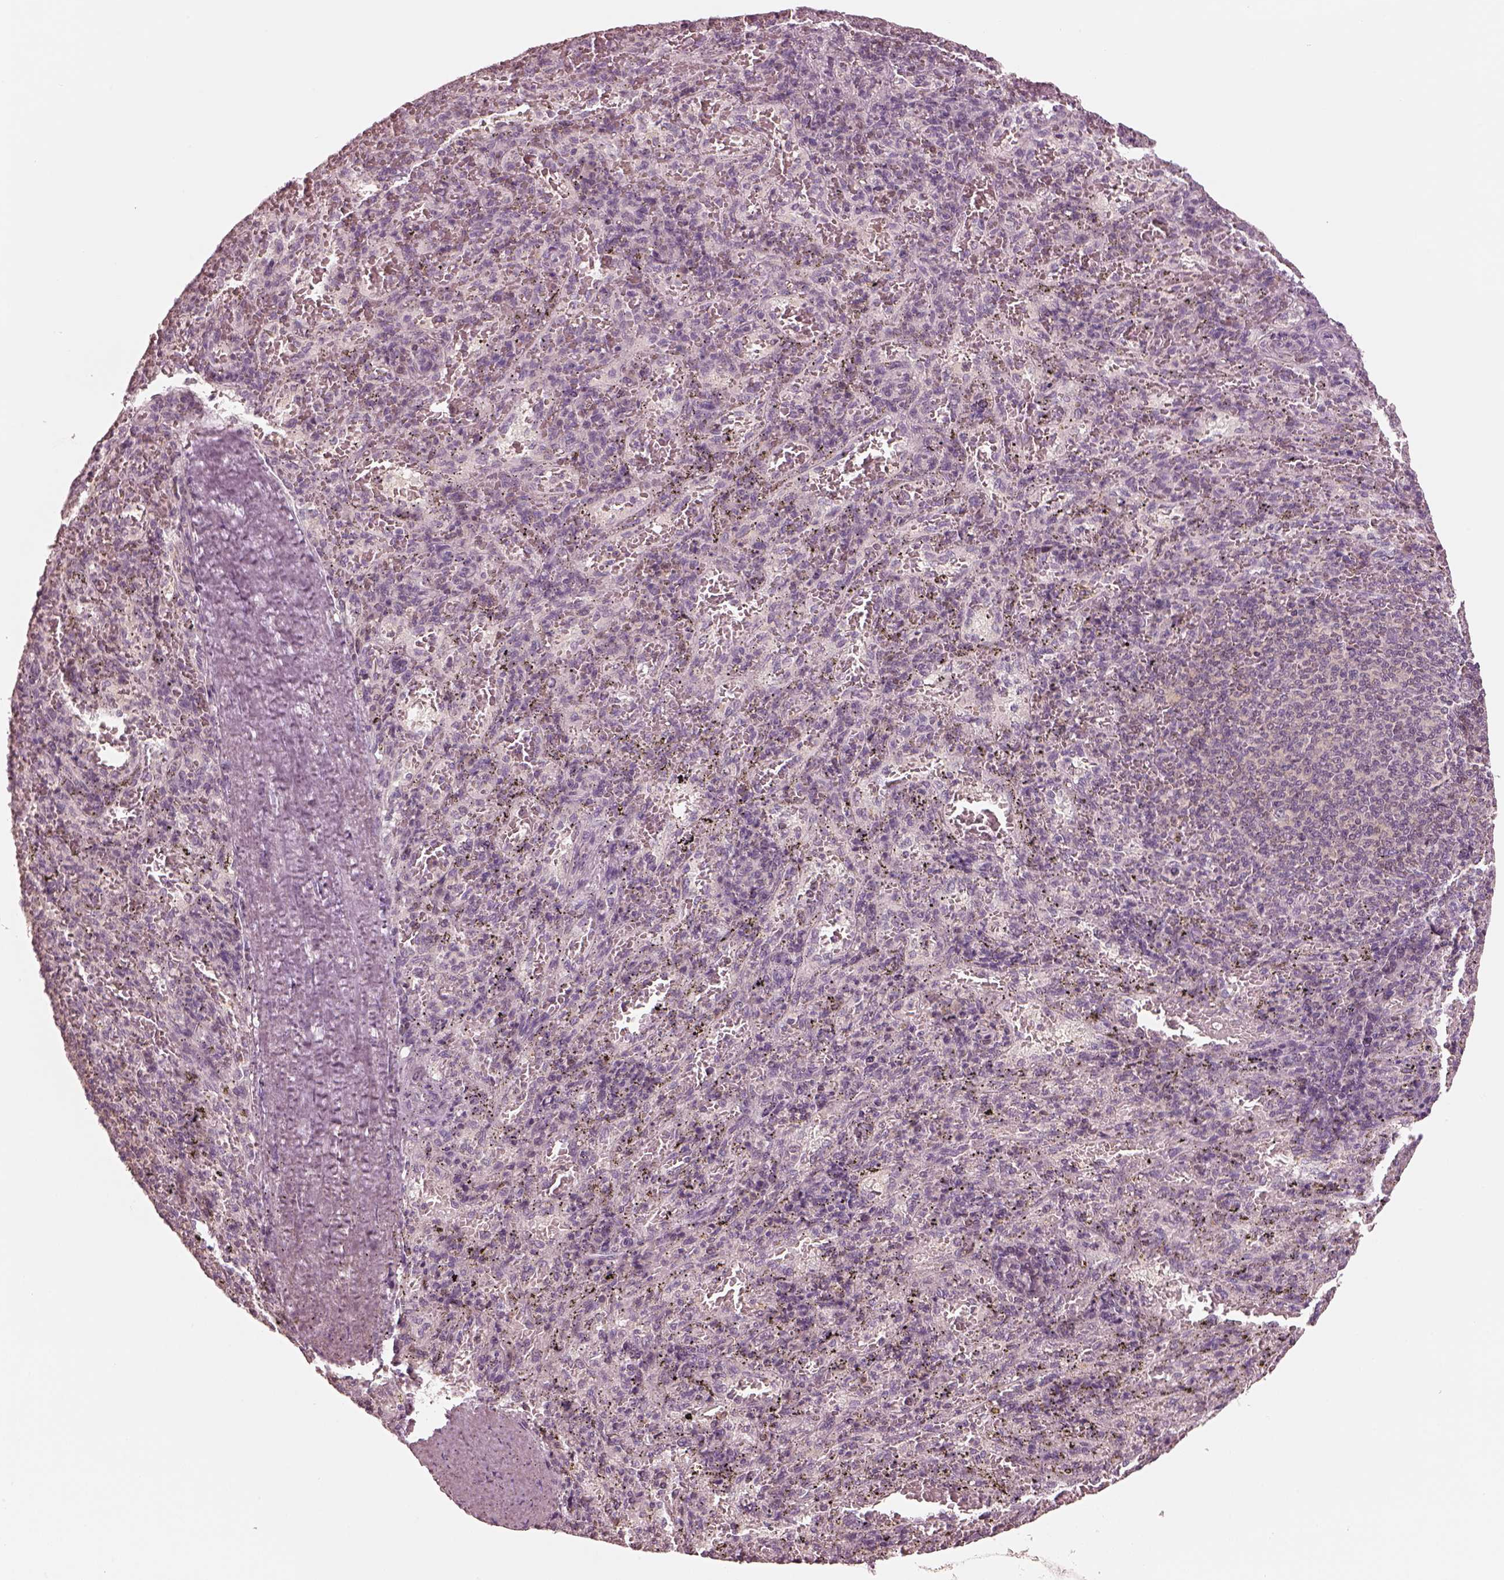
{"staining": {"intensity": "negative", "quantity": "none", "location": "none"}, "tissue": "spleen", "cell_type": "Cells in red pulp", "image_type": "normal", "snomed": [{"axis": "morphology", "description": "Normal tissue, NOS"}, {"axis": "topography", "description": "Spleen"}], "caption": "Protein analysis of normal spleen reveals no significant positivity in cells in red pulp.", "gene": "EGR4", "patient": {"sex": "male", "age": 57}}